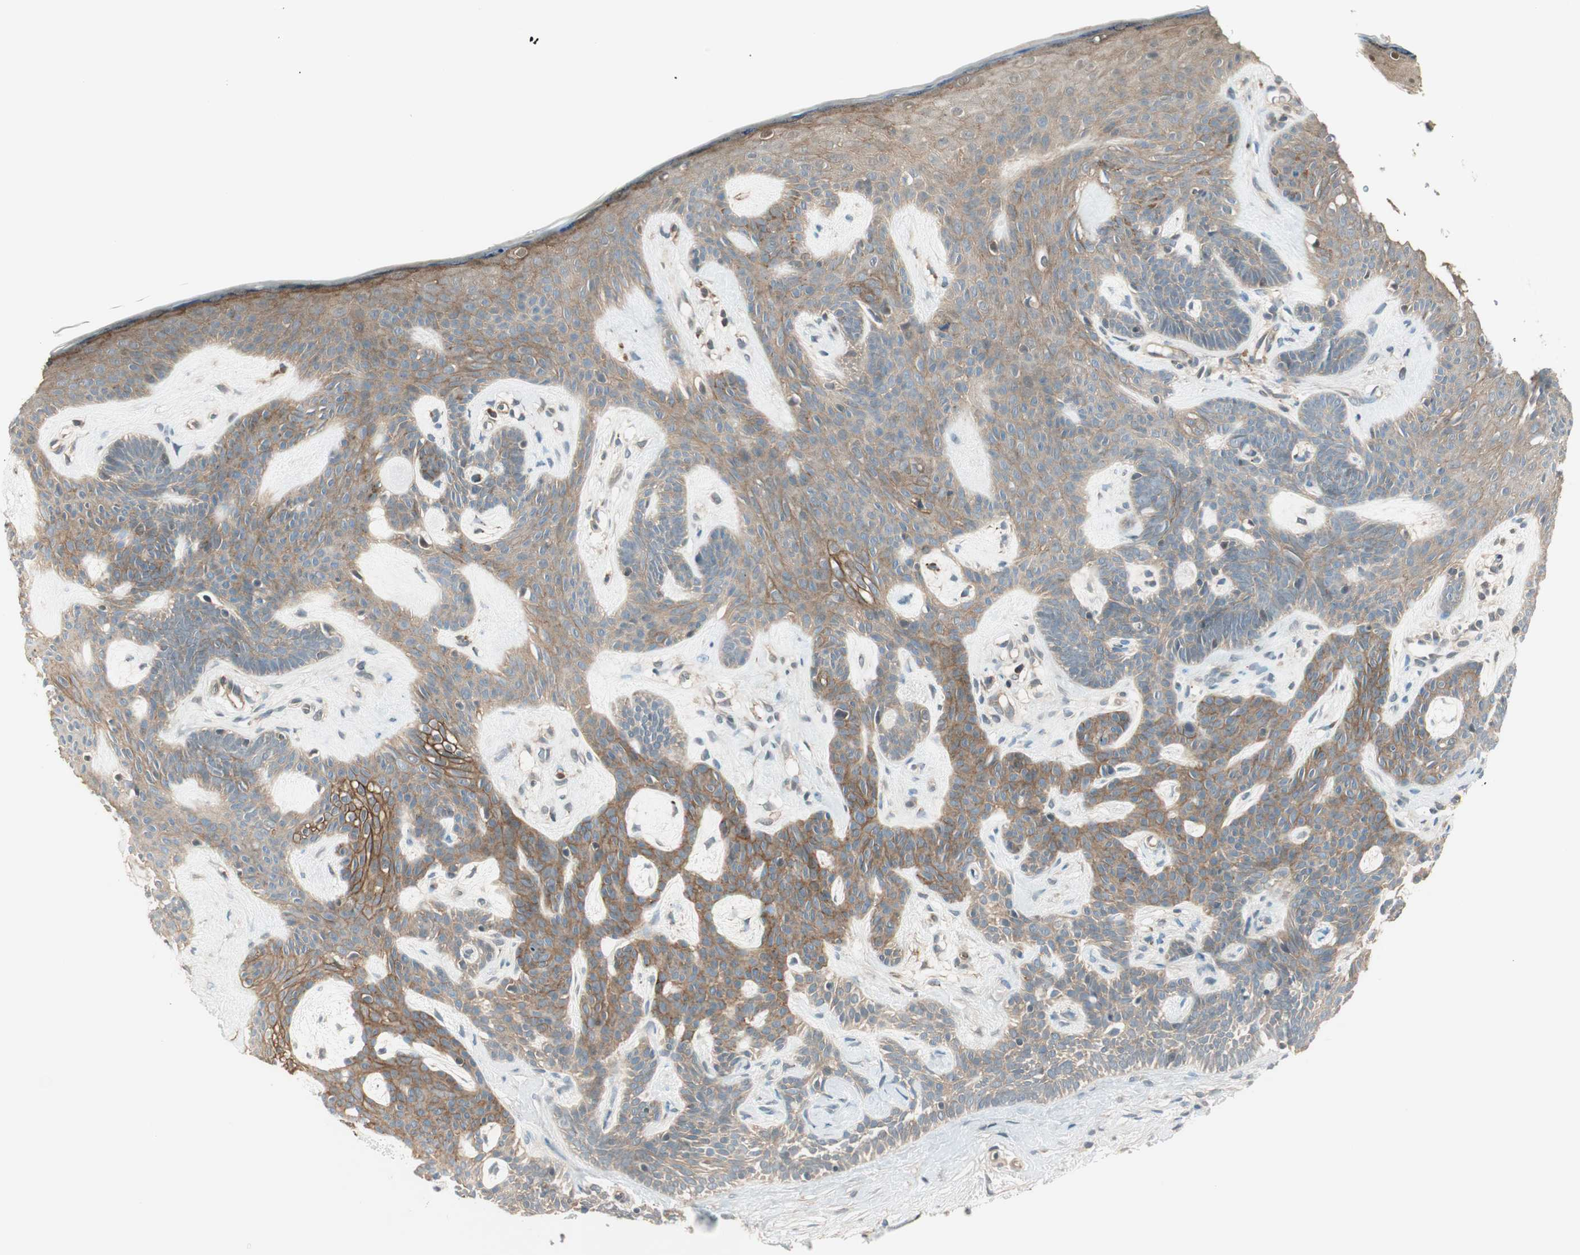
{"staining": {"intensity": "moderate", "quantity": ">75%", "location": "cytoplasmic/membranous"}, "tissue": "skin cancer", "cell_type": "Tumor cells", "image_type": "cancer", "snomed": [{"axis": "morphology", "description": "Developmental malformation"}, {"axis": "morphology", "description": "Basal cell carcinoma"}, {"axis": "topography", "description": "Skin"}], "caption": "DAB immunohistochemical staining of skin cancer shows moderate cytoplasmic/membranous protein expression in about >75% of tumor cells.", "gene": "PSMD8", "patient": {"sex": "female", "age": 62}}